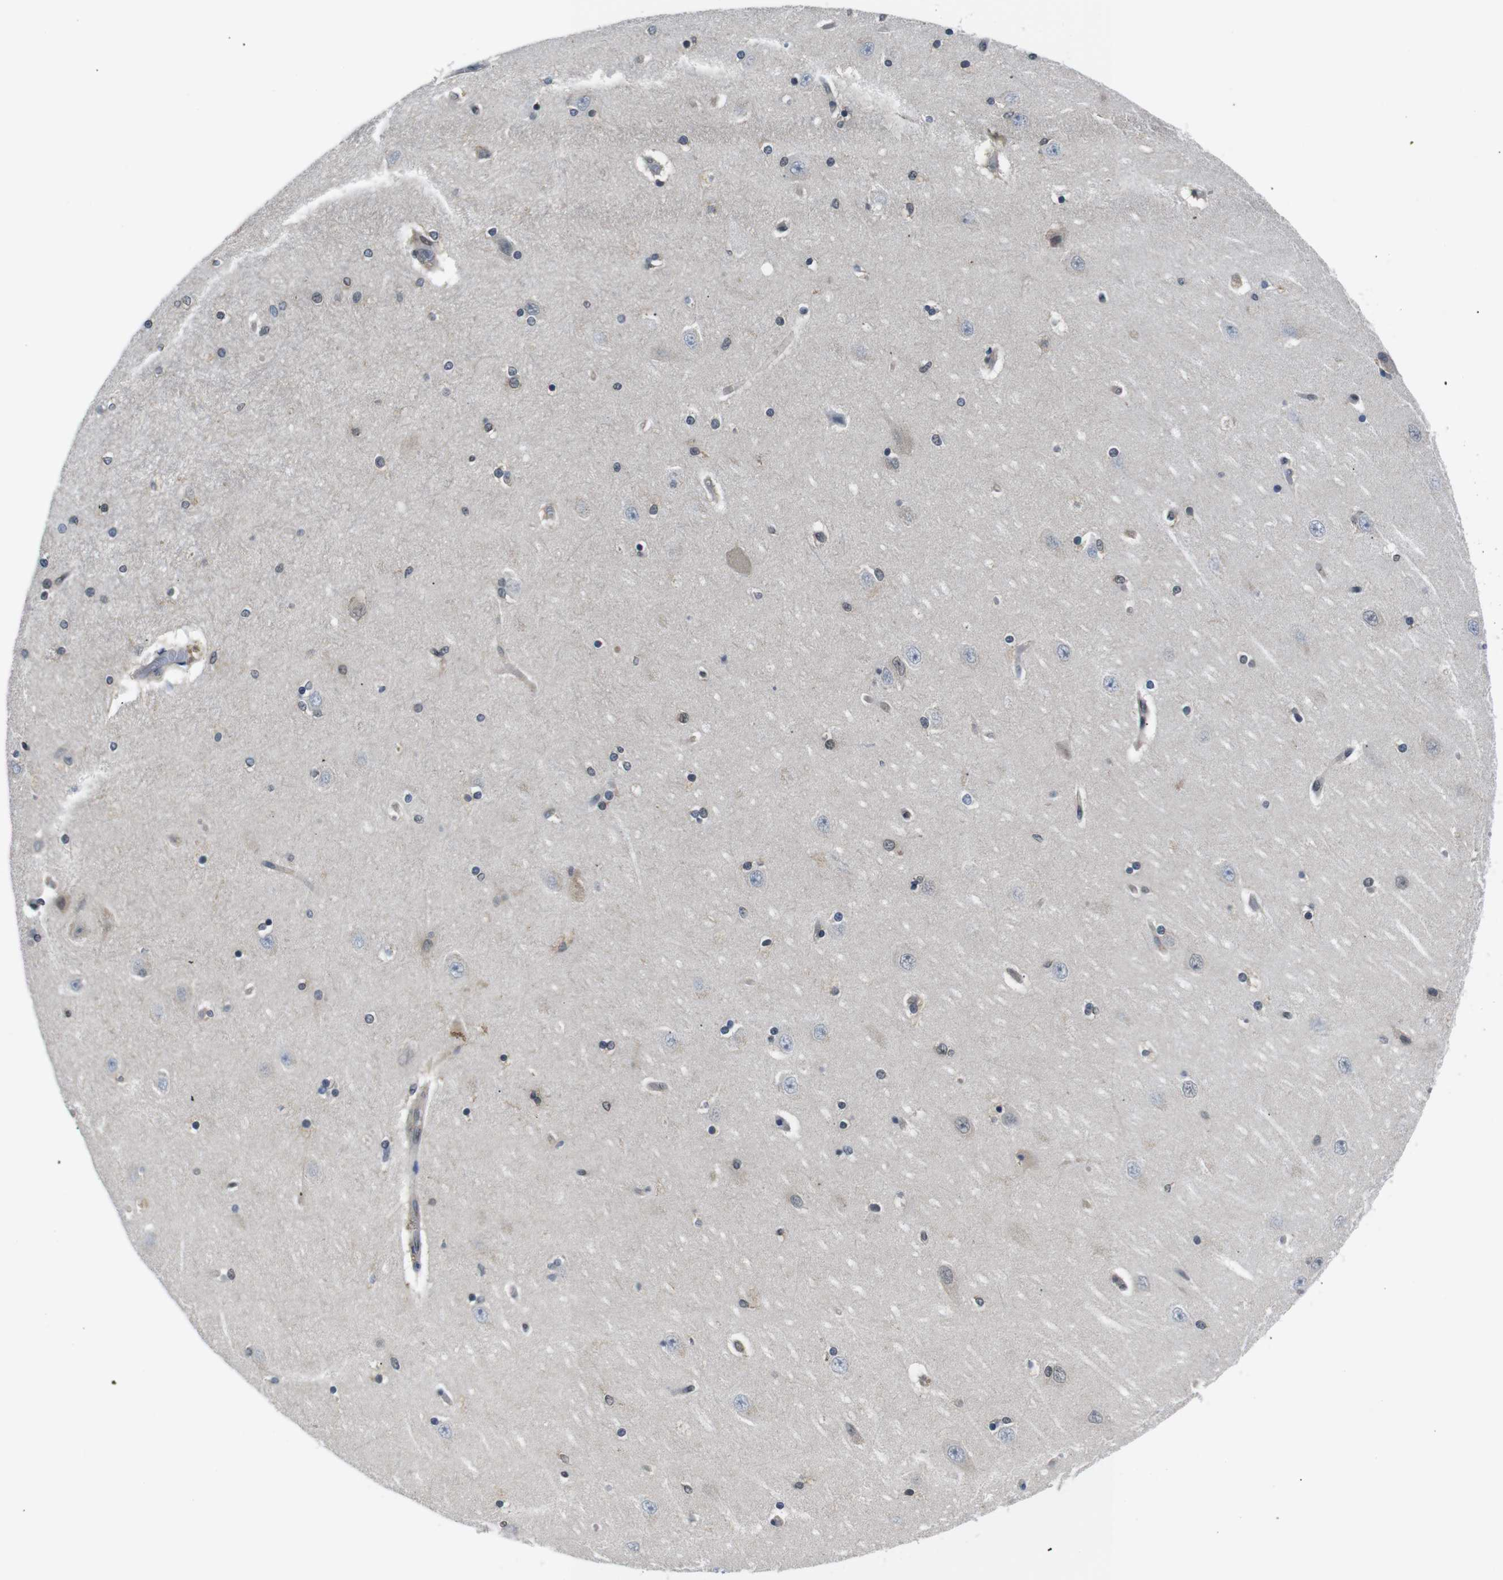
{"staining": {"intensity": "weak", "quantity": "<25%", "location": "nuclear"}, "tissue": "hippocampus", "cell_type": "Glial cells", "image_type": "normal", "snomed": [{"axis": "morphology", "description": "Normal tissue, NOS"}, {"axis": "topography", "description": "Hippocampus"}], "caption": "IHC image of unremarkable hippocampus: human hippocampus stained with DAB (3,3'-diaminobenzidine) reveals no significant protein staining in glial cells. Nuclei are stained in blue.", "gene": "UBXN1", "patient": {"sex": "female", "age": 54}}